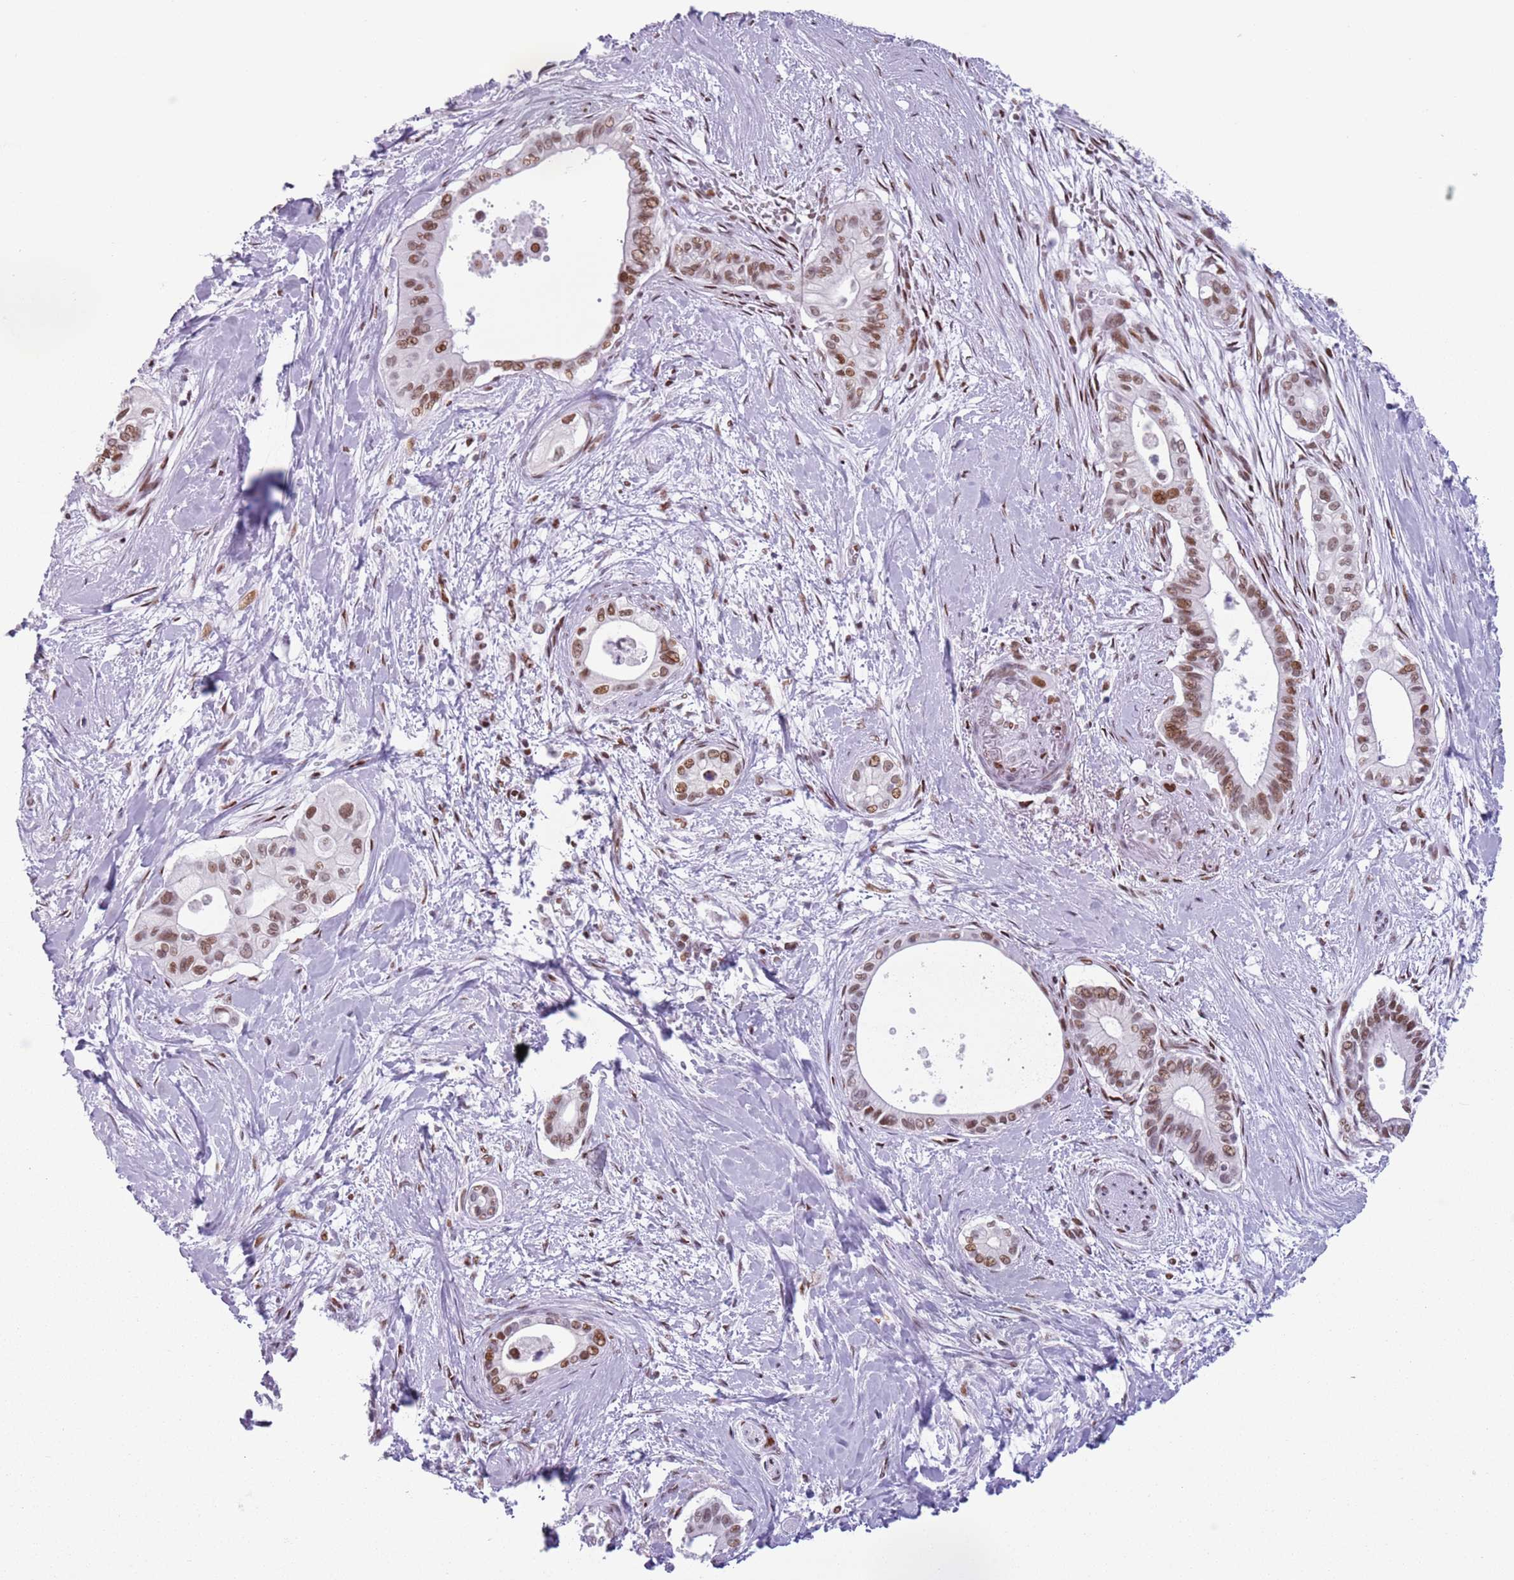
{"staining": {"intensity": "moderate", "quantity": ">75%", "location": "nuclear"}, "tissue": "pancreatic cancer", "cell_type": "Tumor cells", "image_type": "cancer", "snomed": [{"axis": "morphology", "description": "Adenocarcinoma, NOS"}, {"axis": "topography", "description": "Pancreas"}], "caption": "A medium amount of moderate nuclear positivity is seen in approximately >75% of tumor cells in adenocarcinoma (pancreatic) tissue.", "gene": "FAM104B", "patient": {"sex": "male", "age": 78}}